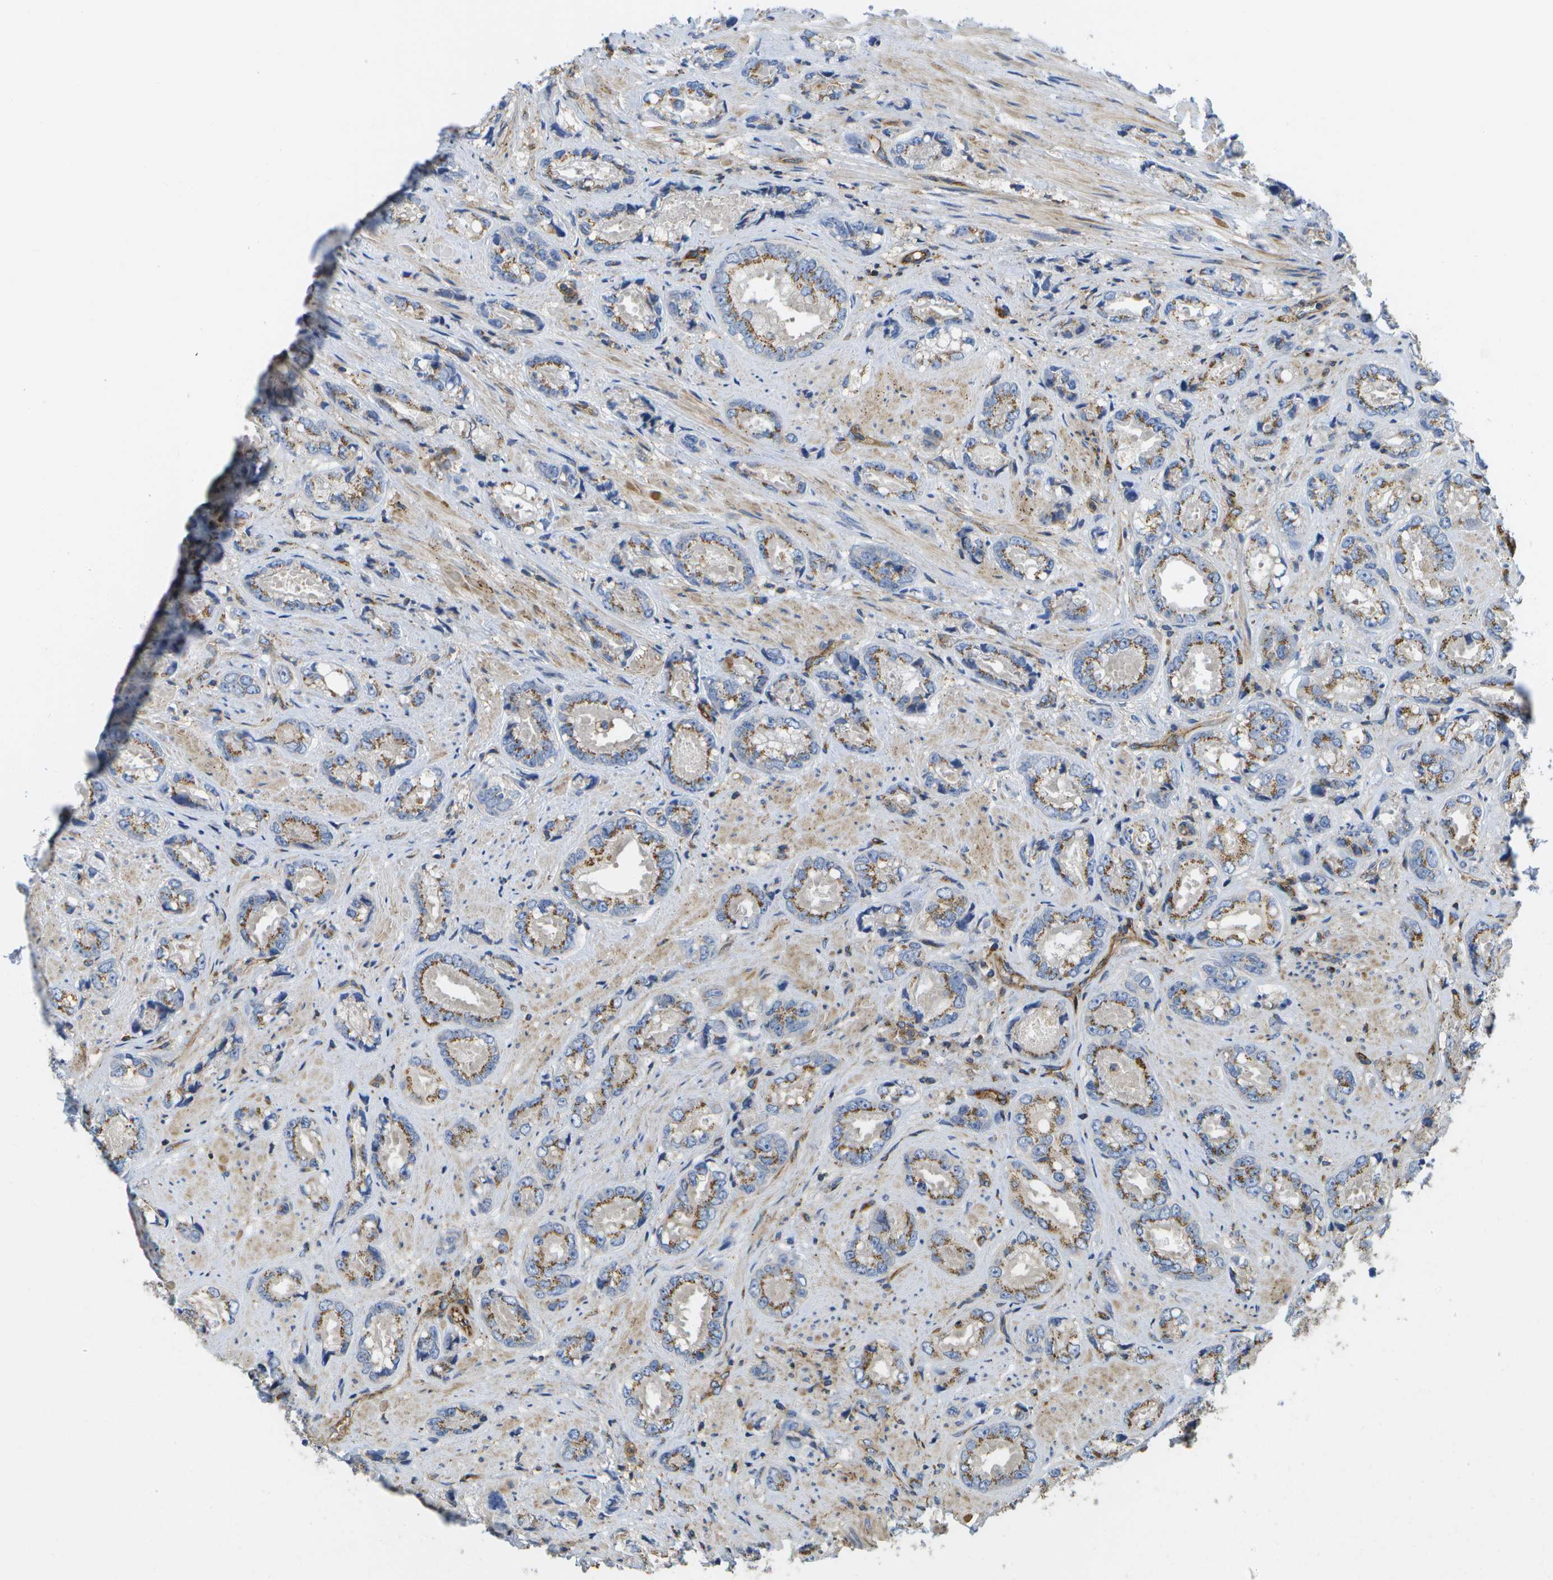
{"staining": {"intensity": "moderate", "quantity": ">75%", "location": "cytoplasmic/membranous"}, "tissue": "prostate cancer", "cell_type": "Tumor cells", "image_type": "cancer", "snomed": [{"axis": "morphology", "description": "Adenocarcinoma, High grade"}, {"axis": "topography", "description": "Prostate"}], "caption": "This is a micrograph of immunohistochemistry (IHC) staining of prostate cancer, which shows moderate positivity in the cytoplasmic/membranous of tumor cells.", "gene": "BST2", "patient": {"sex": "male", "age": 61}}